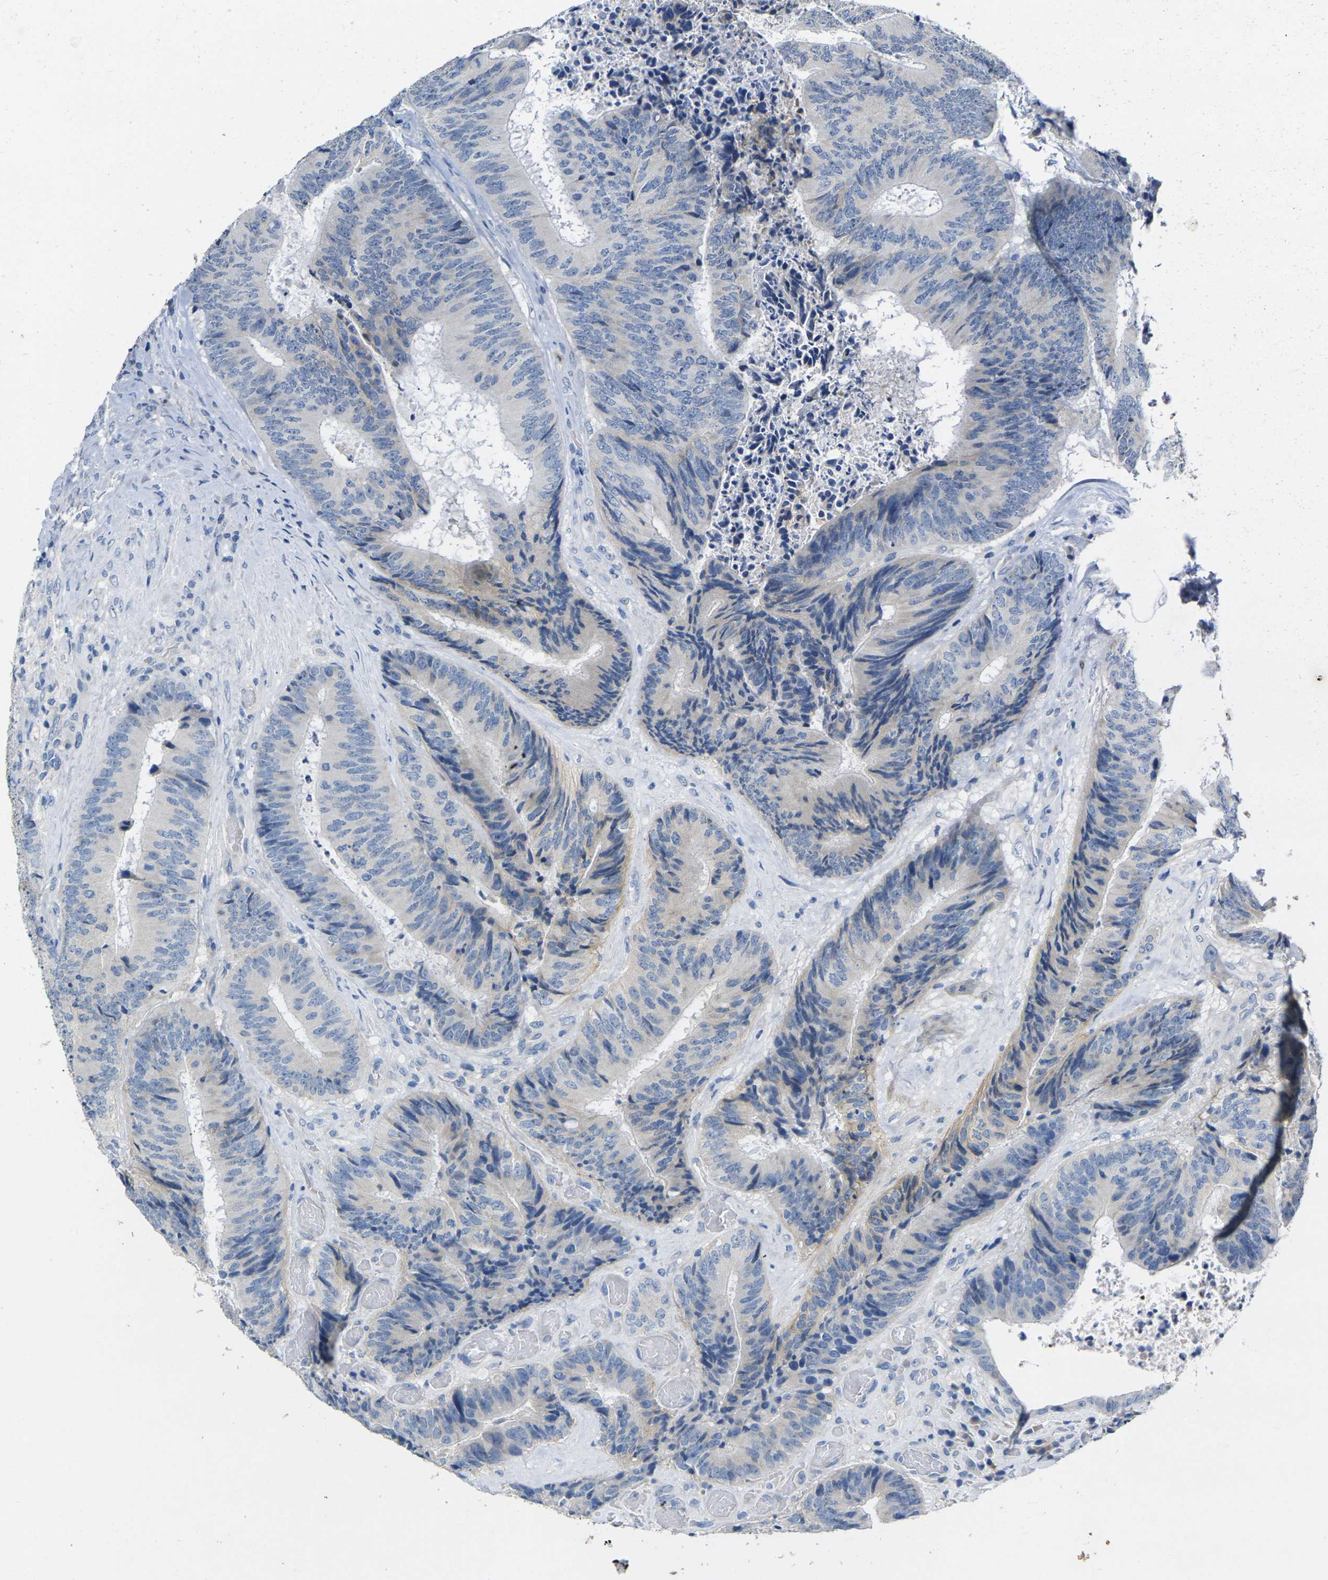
{"staining": {"intensity": "weak", "quantity": "<25%", "location": "cytoplasmic/membranous"}, "tissue": "colorectal cancer", "cell_type": "Tumor cells", "image_type": "cancer", "snomed": [{"axis": "morphology", "description": "Adenocarcinoma, NOS"}, {"axis": "topography", "description": "Rectum"}], "caption": "DAB (3,3'-diaminobenzidine) immunohistochemical staining of human colorectal adenocarcinoma demonstrates no significant staining in tumor cells. The staining was performed using DAB (3,3'-diaminobenzidine) to visualize the protein expression in brown, while the nuclei were stained in blue with hematoxylin (Magnification: 20x).", "gene": "NOCT", "patient": {"sex": "male", "age": 72}}